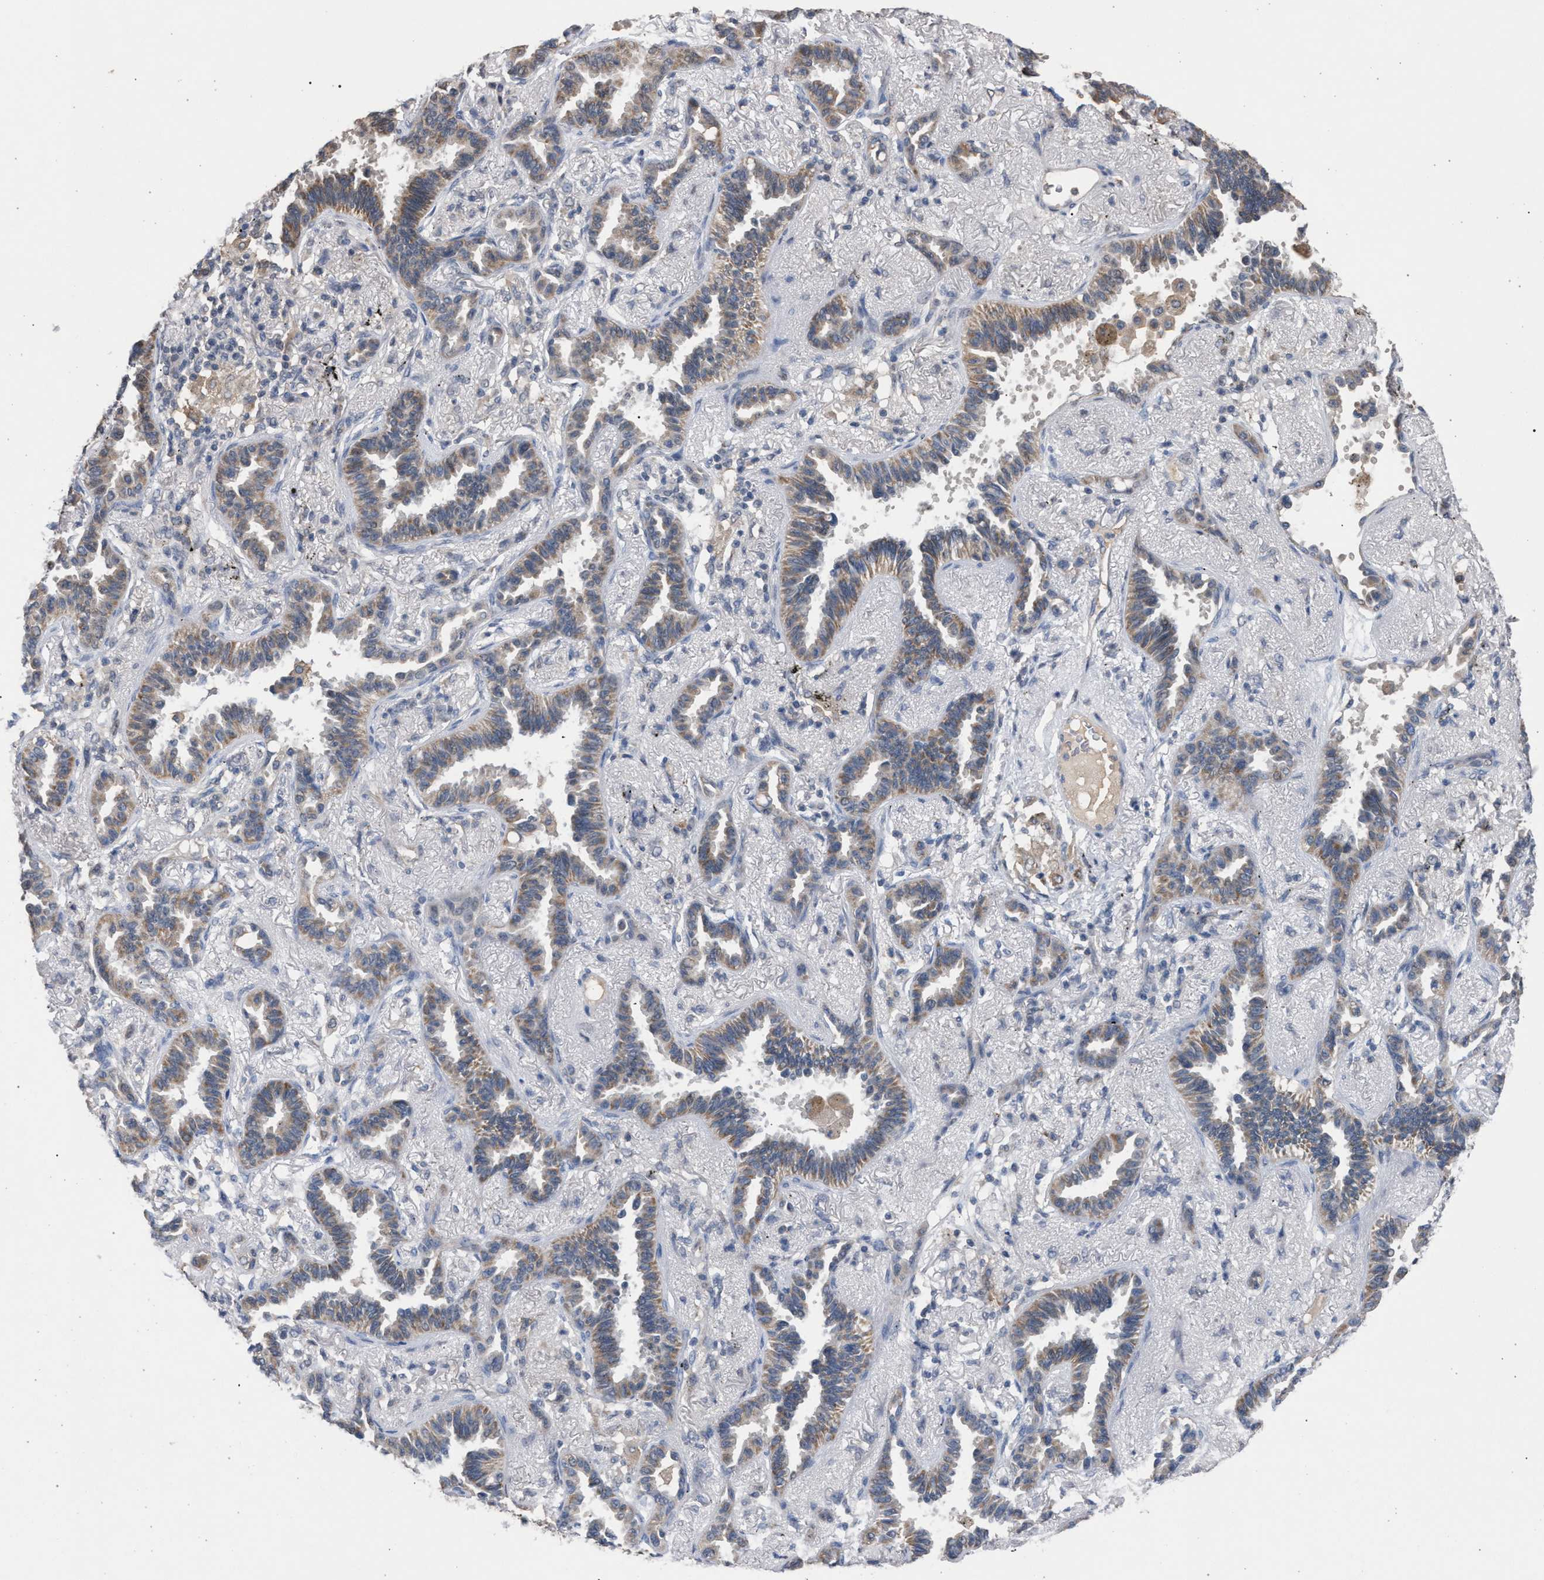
{"staining": {"intensity": "moderate", "quantity": "25%-75%", "location": "cytoplasmic/membranous"}, "tissue": "lung cancer", "cell_type": "Tumor cells", "image_type": "cancer", "snomed": [{"axis": "morphology", "description": "Adenocarcinoma, NOS"}, {"axis": "topography", "description": "Lung"}], "caption": "The immunohistochemical stain highlights moderate cytoplasmic/membranous positivity in tumor cells of lung cancer tissue.", "gene": "TECPR1", "patient": {"sex": "male", "age": 59}}